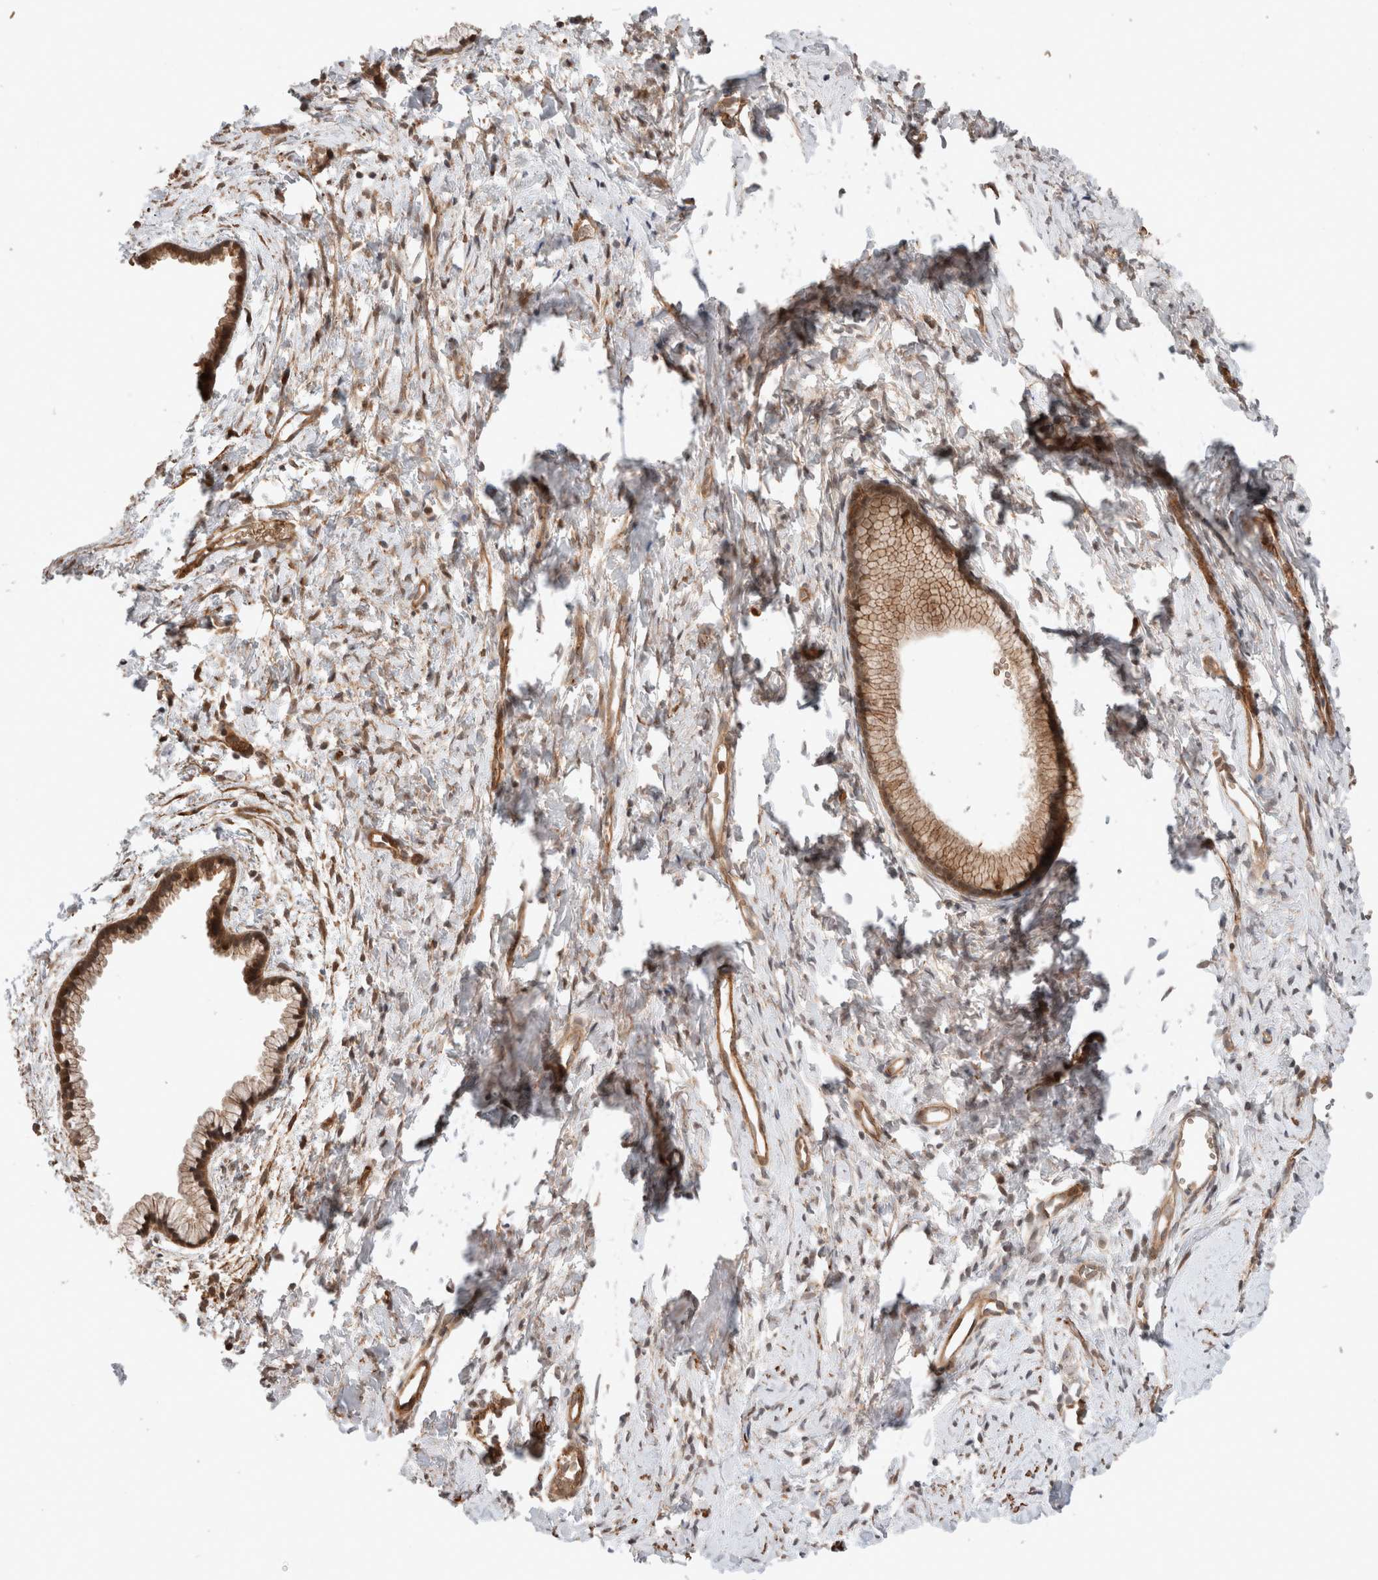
{"staining": {"intensity": "strong", "quantity": ">75%", "location": "cytoplasmic/membranous,nuclear"}, "tissue": "cervix", "cell_type": "Glandular cells", "image_type": "normal", "snomed": [{"axis": "morphology", "description": "Normal tissue, NOS"}, {"axis": "topography", "description": "Cervix"}], "caption": "DAB immunohistochemical staining of benign human cervix reveals strong cytoplasmic/membranous,nuclear protein expression in about >75% of glandular cells. The protein is shown in brown color, while the nuclei are stained blue.", "gene": "ZNF649", "patient": {"sex": "female", "age": 75}}